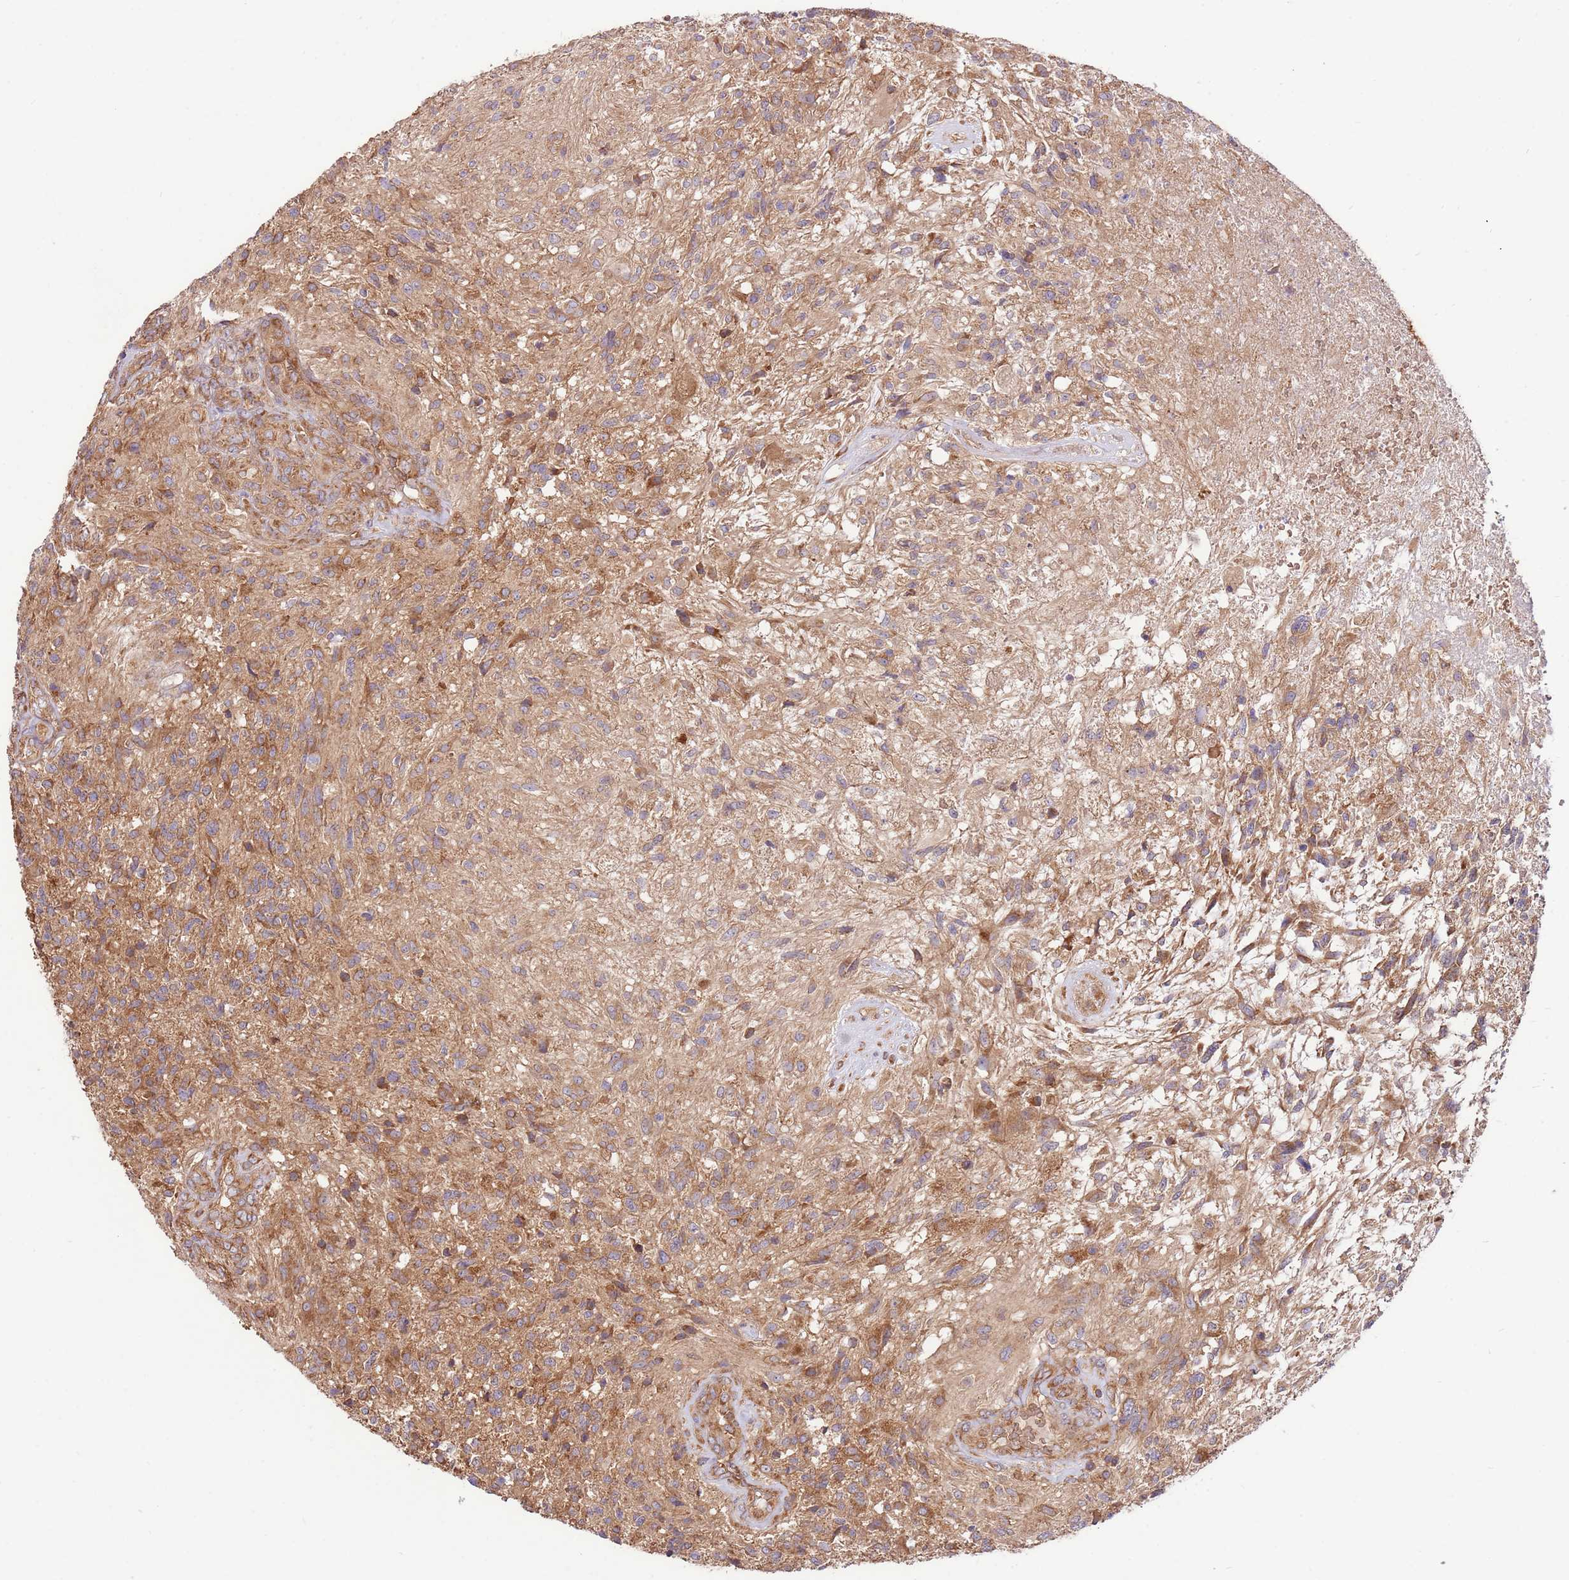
{"staining": {"intensity": "moderate", "quantity": ">75%", "location": "cytoplasmic/membranous"}, "tissue": "glioma", "cell_type": "Tumor cells", "image_type": "cancer", "snomed": [{"axis": "morphology", "description": "Glioma, malignant, High grade"}, {"axis": "topography", "description": "Brain"}], "caption": "Protein analysis of malignant glioma (high-grade) tissue reveals moderate cytoplasmic/membranous staining in about >75% of tumor cells. The protein of interest is shown in brown color, while the nuclei are stained blue.", "gene": "SLC44A5", "patient": {"sex": "male", "age": 56}}